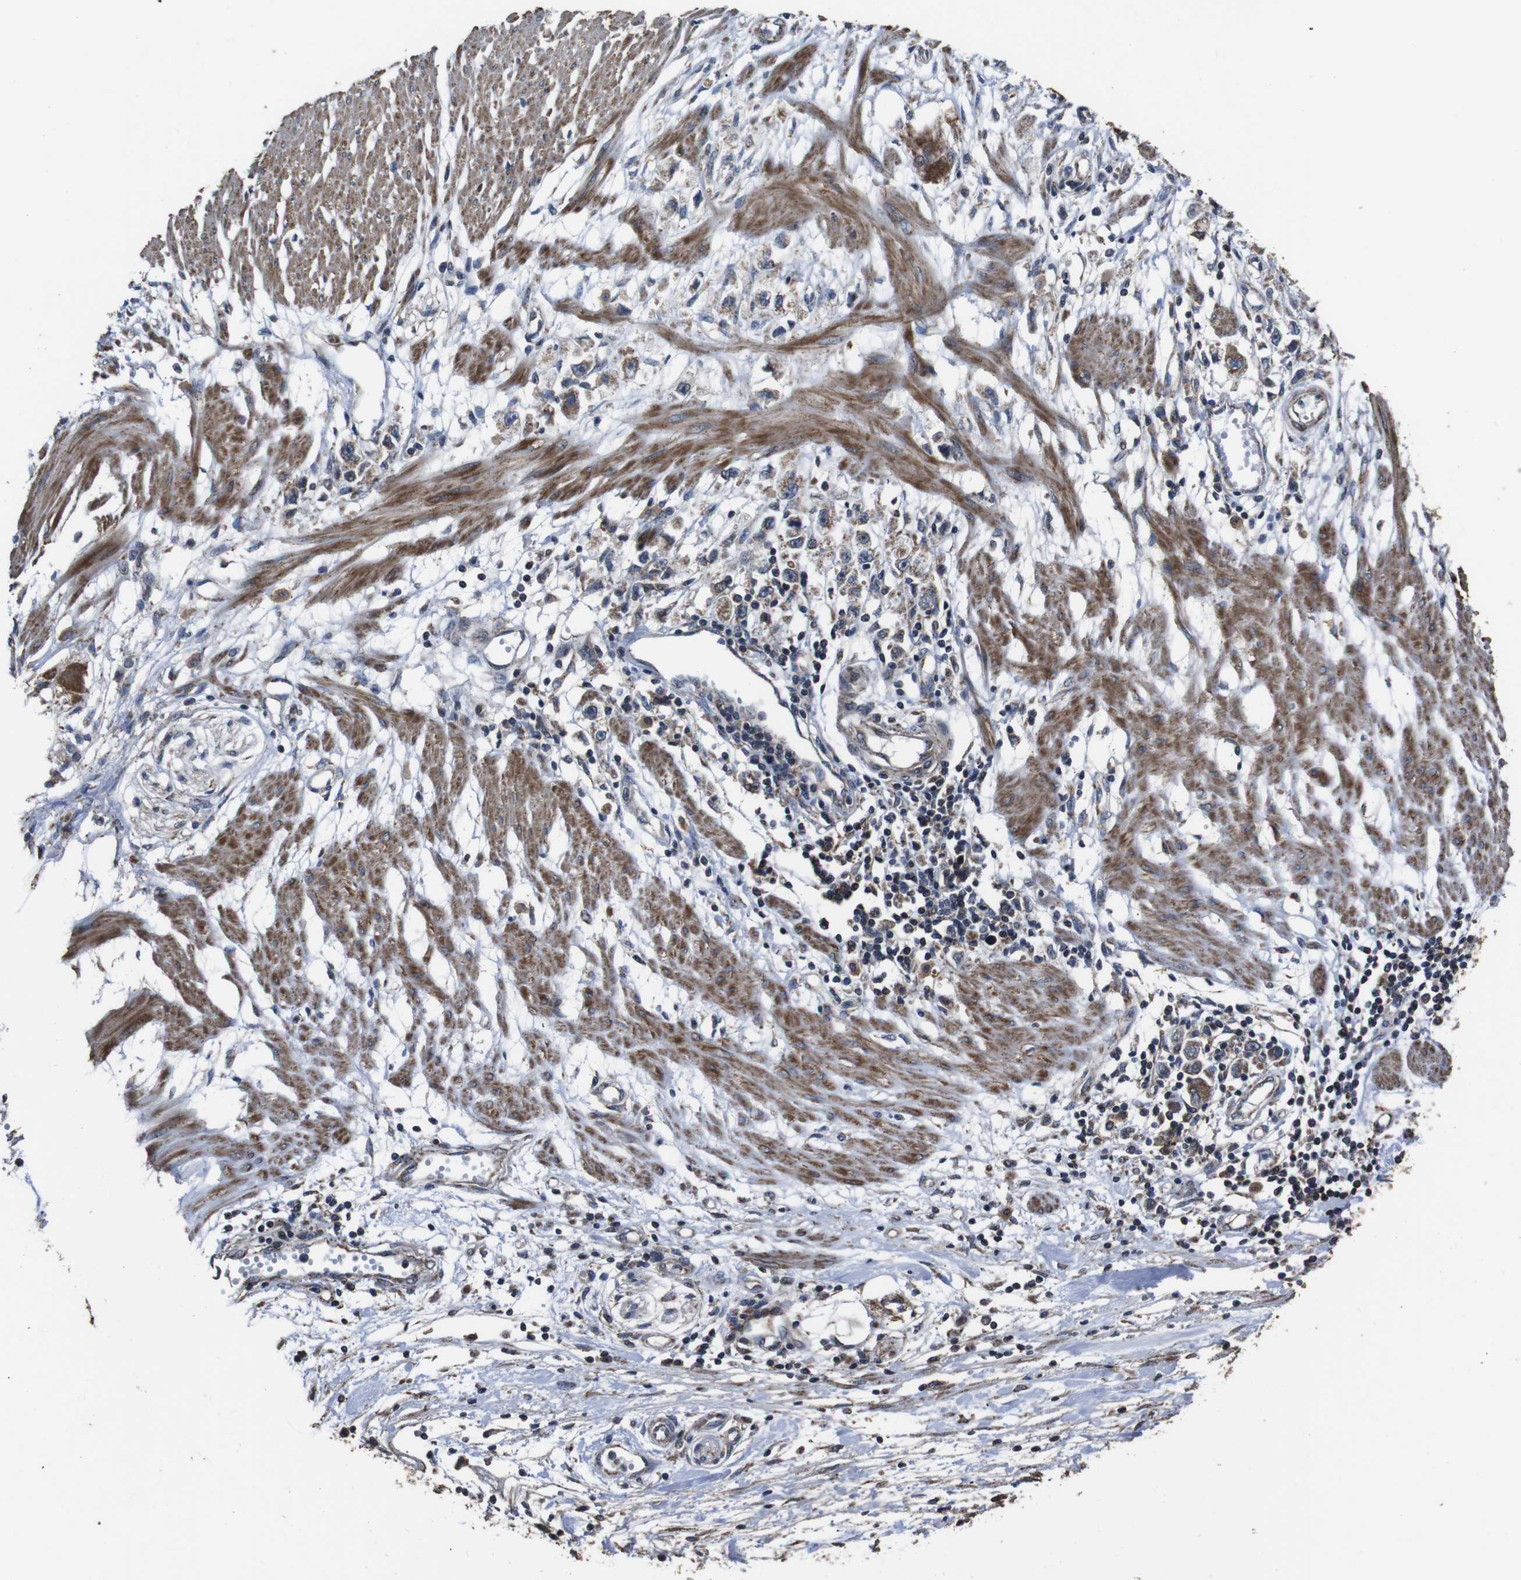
{"staining": {"intensity": "weak", "quantity": "25%-75%", "location": "cytoplasmic/membranous"}, "tissue": "stomach cancer", "cell_type": "Tumor cells", "image_type": "cancer", "snomed": [{"axis": "morphology", "description": "Adenocarcinoma, NOS"}, {"axis": "topography", "description": "Stomach"}], "caption": "This is a photomicrograph of immunohistochemistry staining of stomach cancer, which shows weak staining in the cytoplasmic/membranous of tumor cells.", "gene": "SNN", "patient": {"sex": "female", "age": 59}}